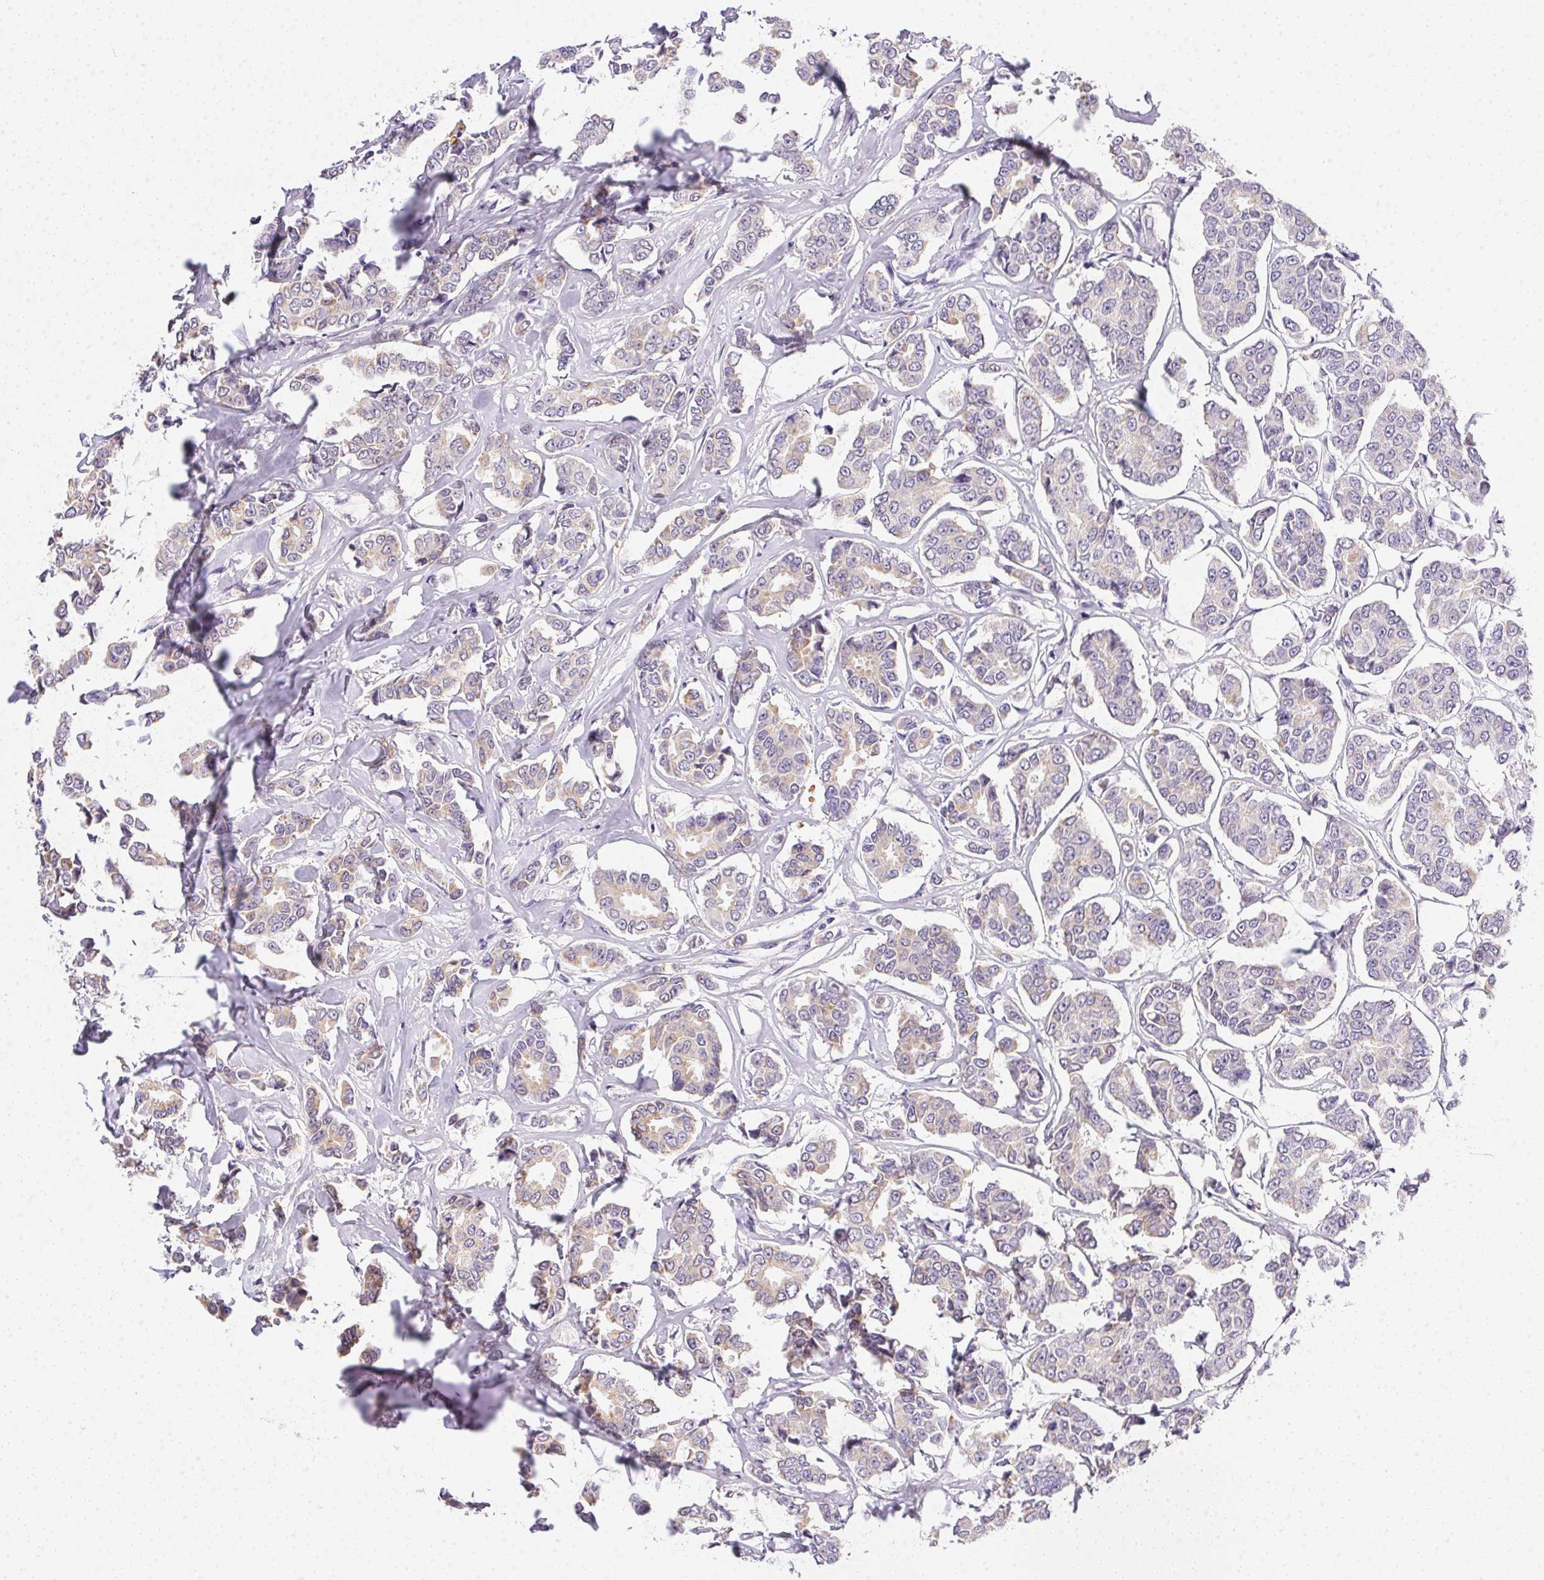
{"staining": {"intensity": "weak", "quantity": "<25%", "location": "cytoplasmic/membranous"}, "tissue": "breast cancer", "cell_type": "Tumor cells", "image_type": "cancer", "snomed": [{"axis": "morphology", "description": "Duct carcinoma"}, {"axis": "topography", "description": "Breast"}], "caption": "The image reveals no staining of tumor cells in breast intraductal carcinoma.", "gene": "SLC17A7", "patient": {"sex": "female", "age": 94}}